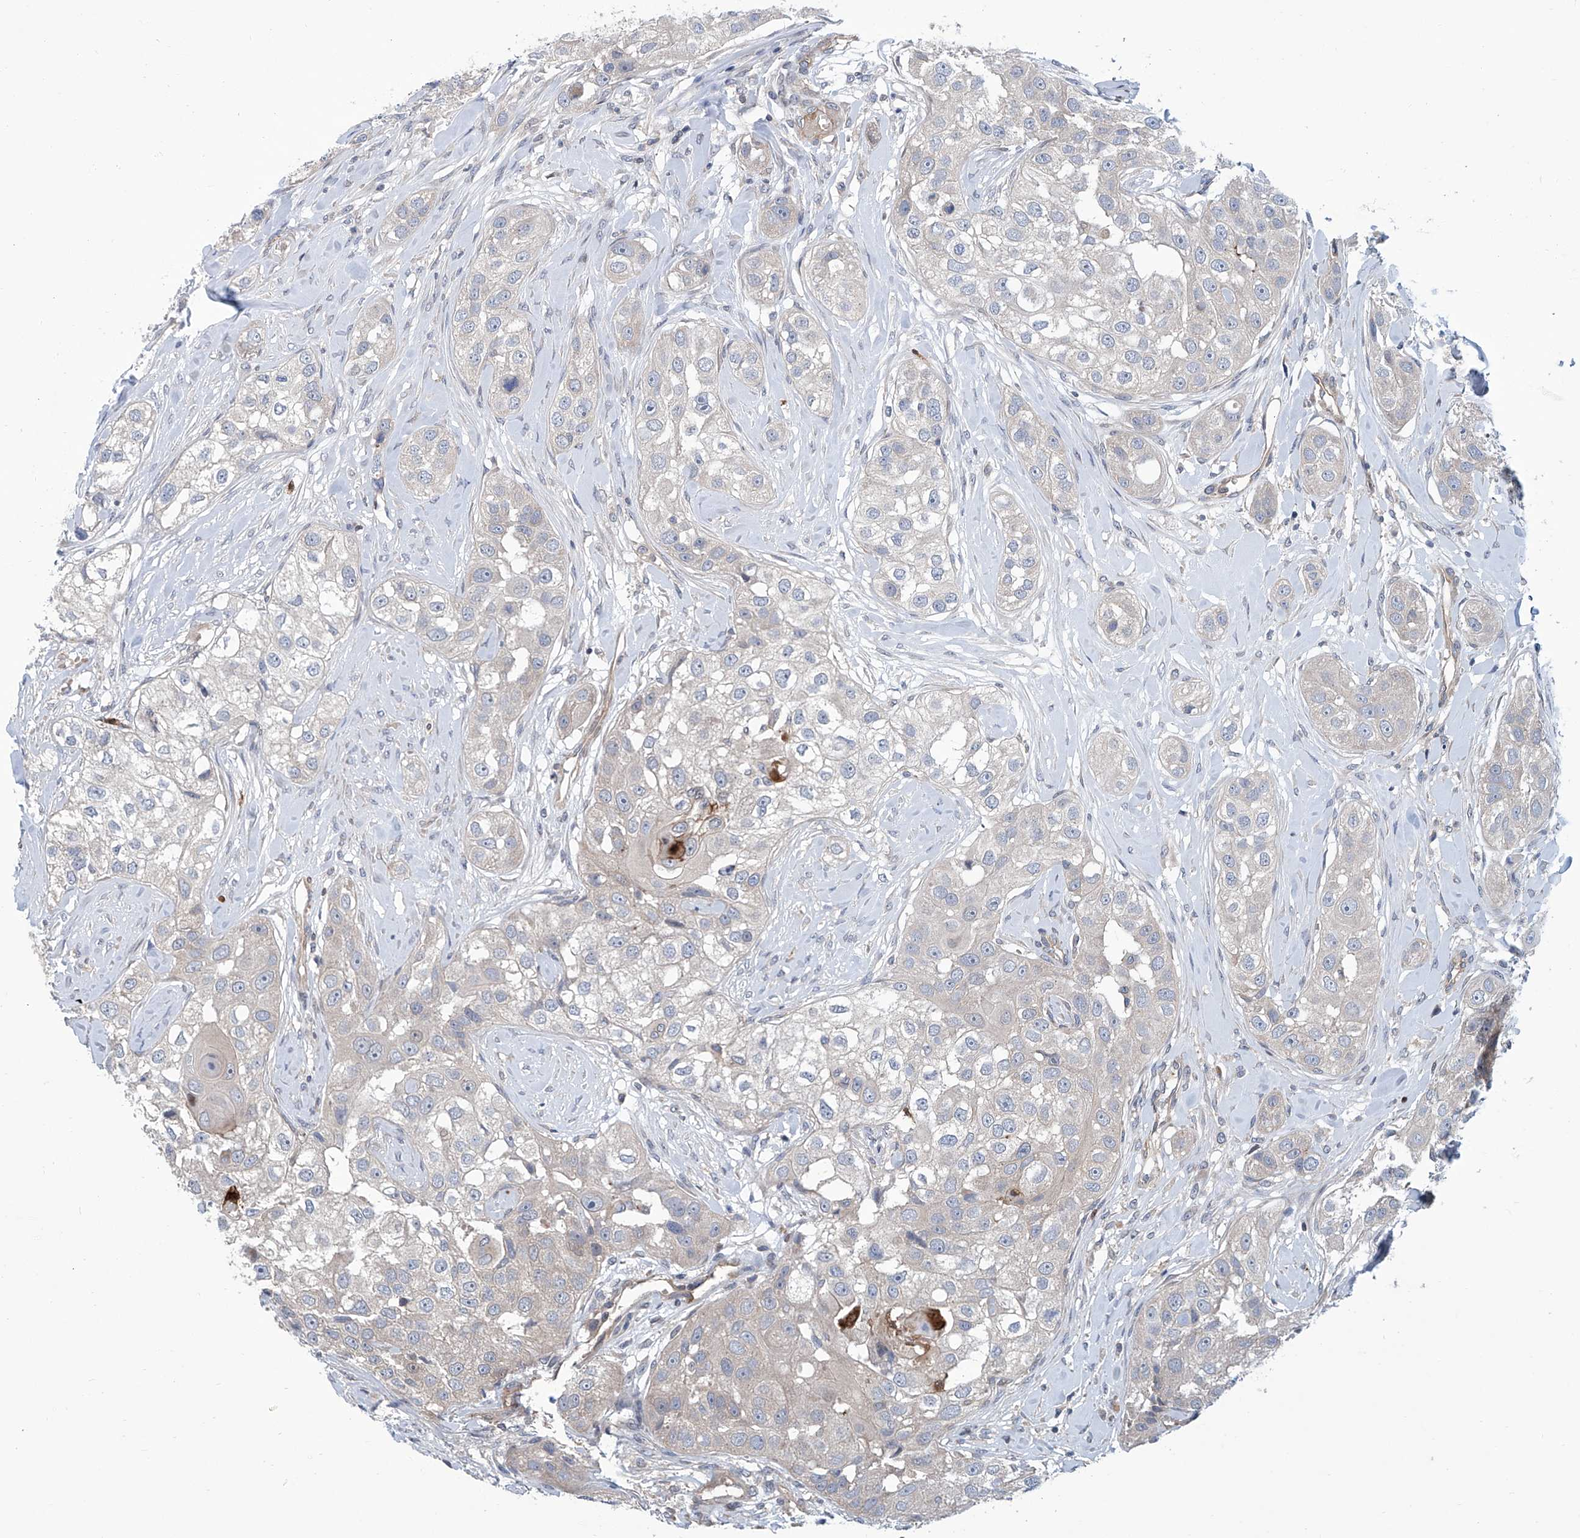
{"staining": {"intensity": "negative", "quantity": "none", "location": "none"}, "tissue": "head and neck cancer", "cell_type": "Tumor cells", "image_type": "cancer", "snomed": [{"axis": "morphology", "description": "Normal tissue, NOS"}, {"axis": "morphology", "description": "Squamous cell carcinoma, NOS"}, {"axis": "topography", "description": "Skeletal muscle"}, {"axis": "topography", "description": "Head-Neck"}], "caption": "The histopathology image displays no staining of tumor cells in head and neck cancer (squamous cell carcinoma).", "gene": "EIF2D", "patient": {"sex": "male", "age": 51}}